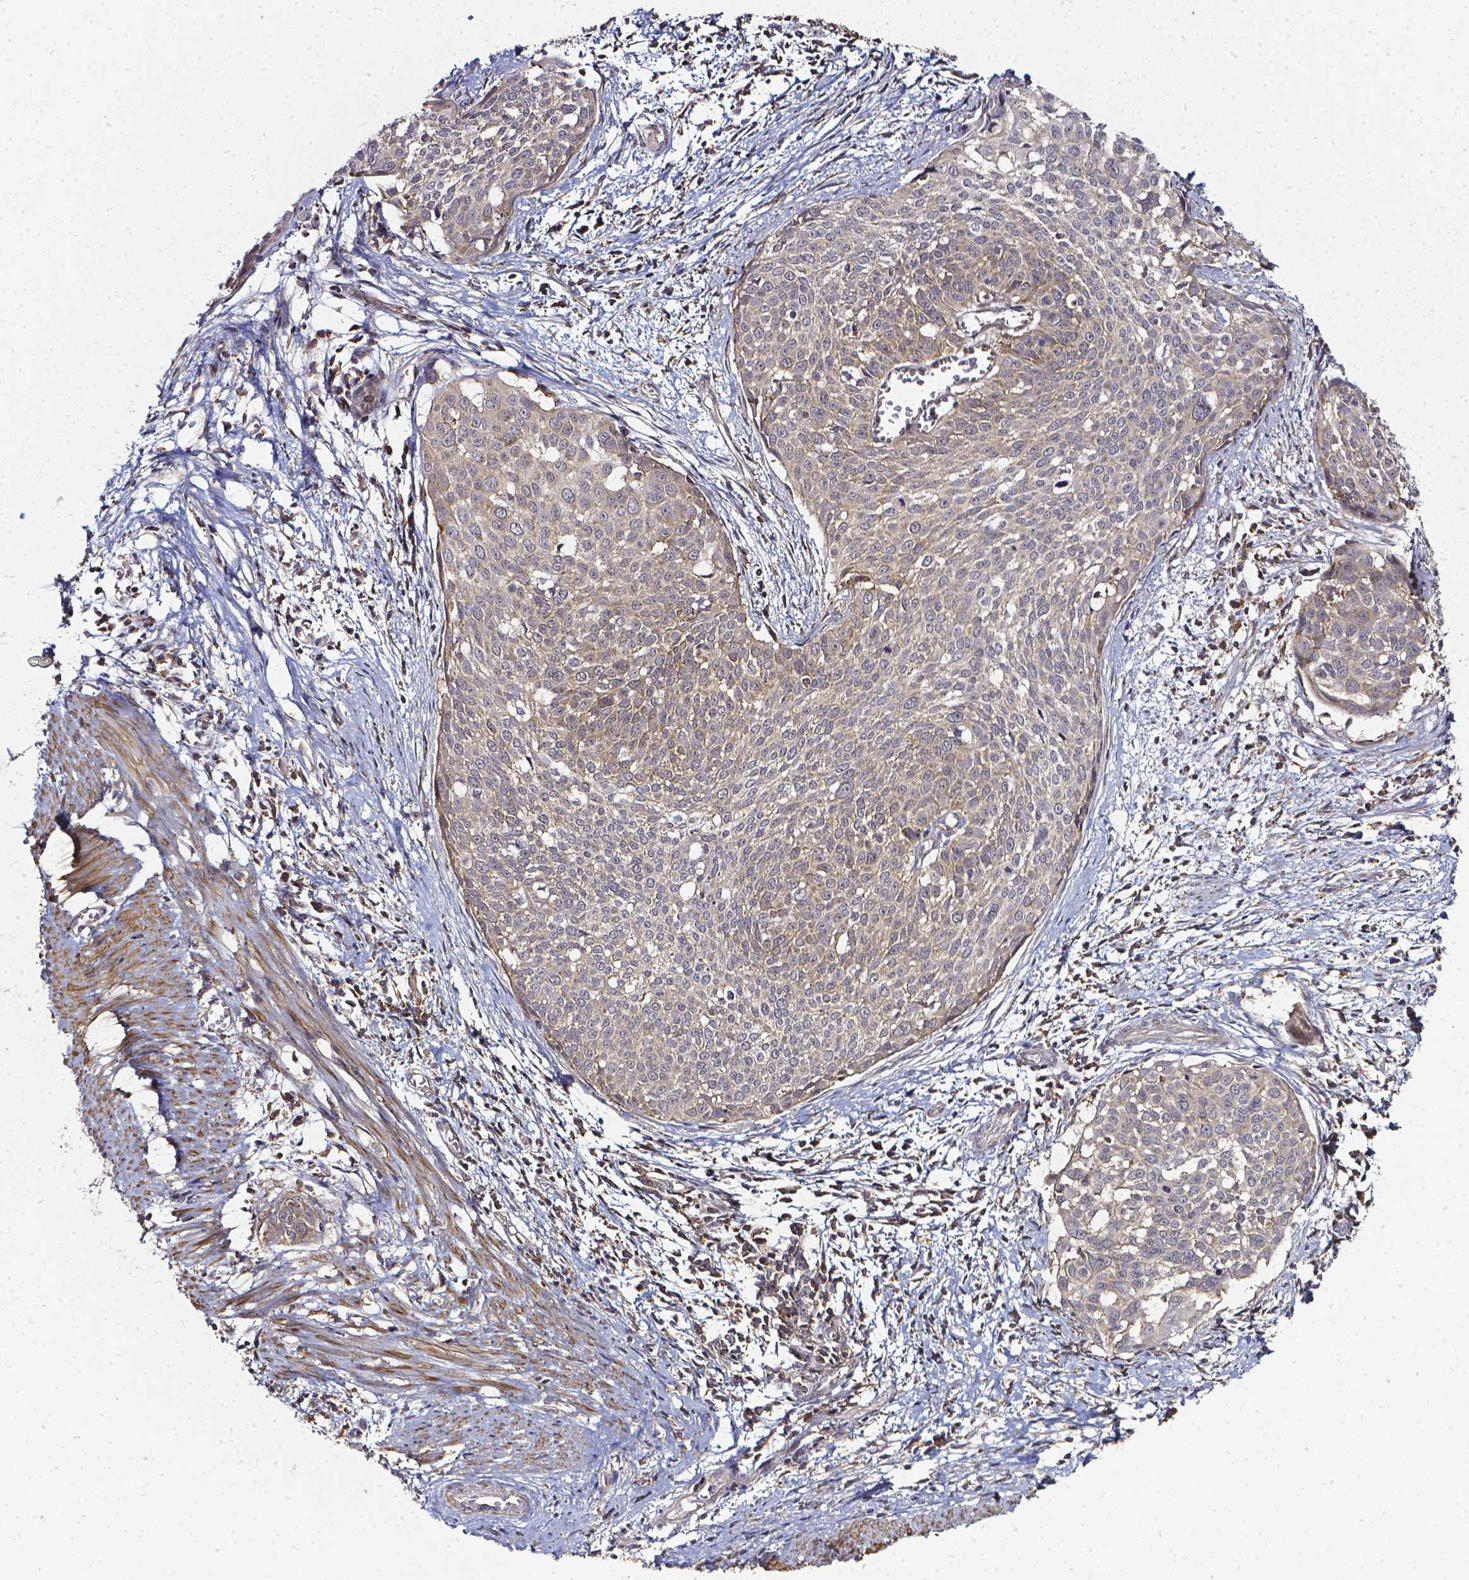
{"staining": {"intensity": "weak", "quantity": ">75%", "location": "cytoplasmic/membranous"}, "tissue": "cervical cancer", "cell_type": "Tumor cells", "image_type": "cancer", "snomed": [{"axis": "morphology", "description": "Squamous cell carcinoma, NOS"}, {"axis": "topography", "description": "Cervix"}], "caption": "DAB immunohistochemical staining of human squamous cell carcinoma (cervical) exhibits weak cytoplasmic/membranous protein positivity in about >75% of tumor cells. (DAB (3,3'-diaminobenzidine) IHC, brown staining for protein, blue staining for nuclei).", "gene": "PRAG1", "patient": {"sex": "female", "age": 39}}